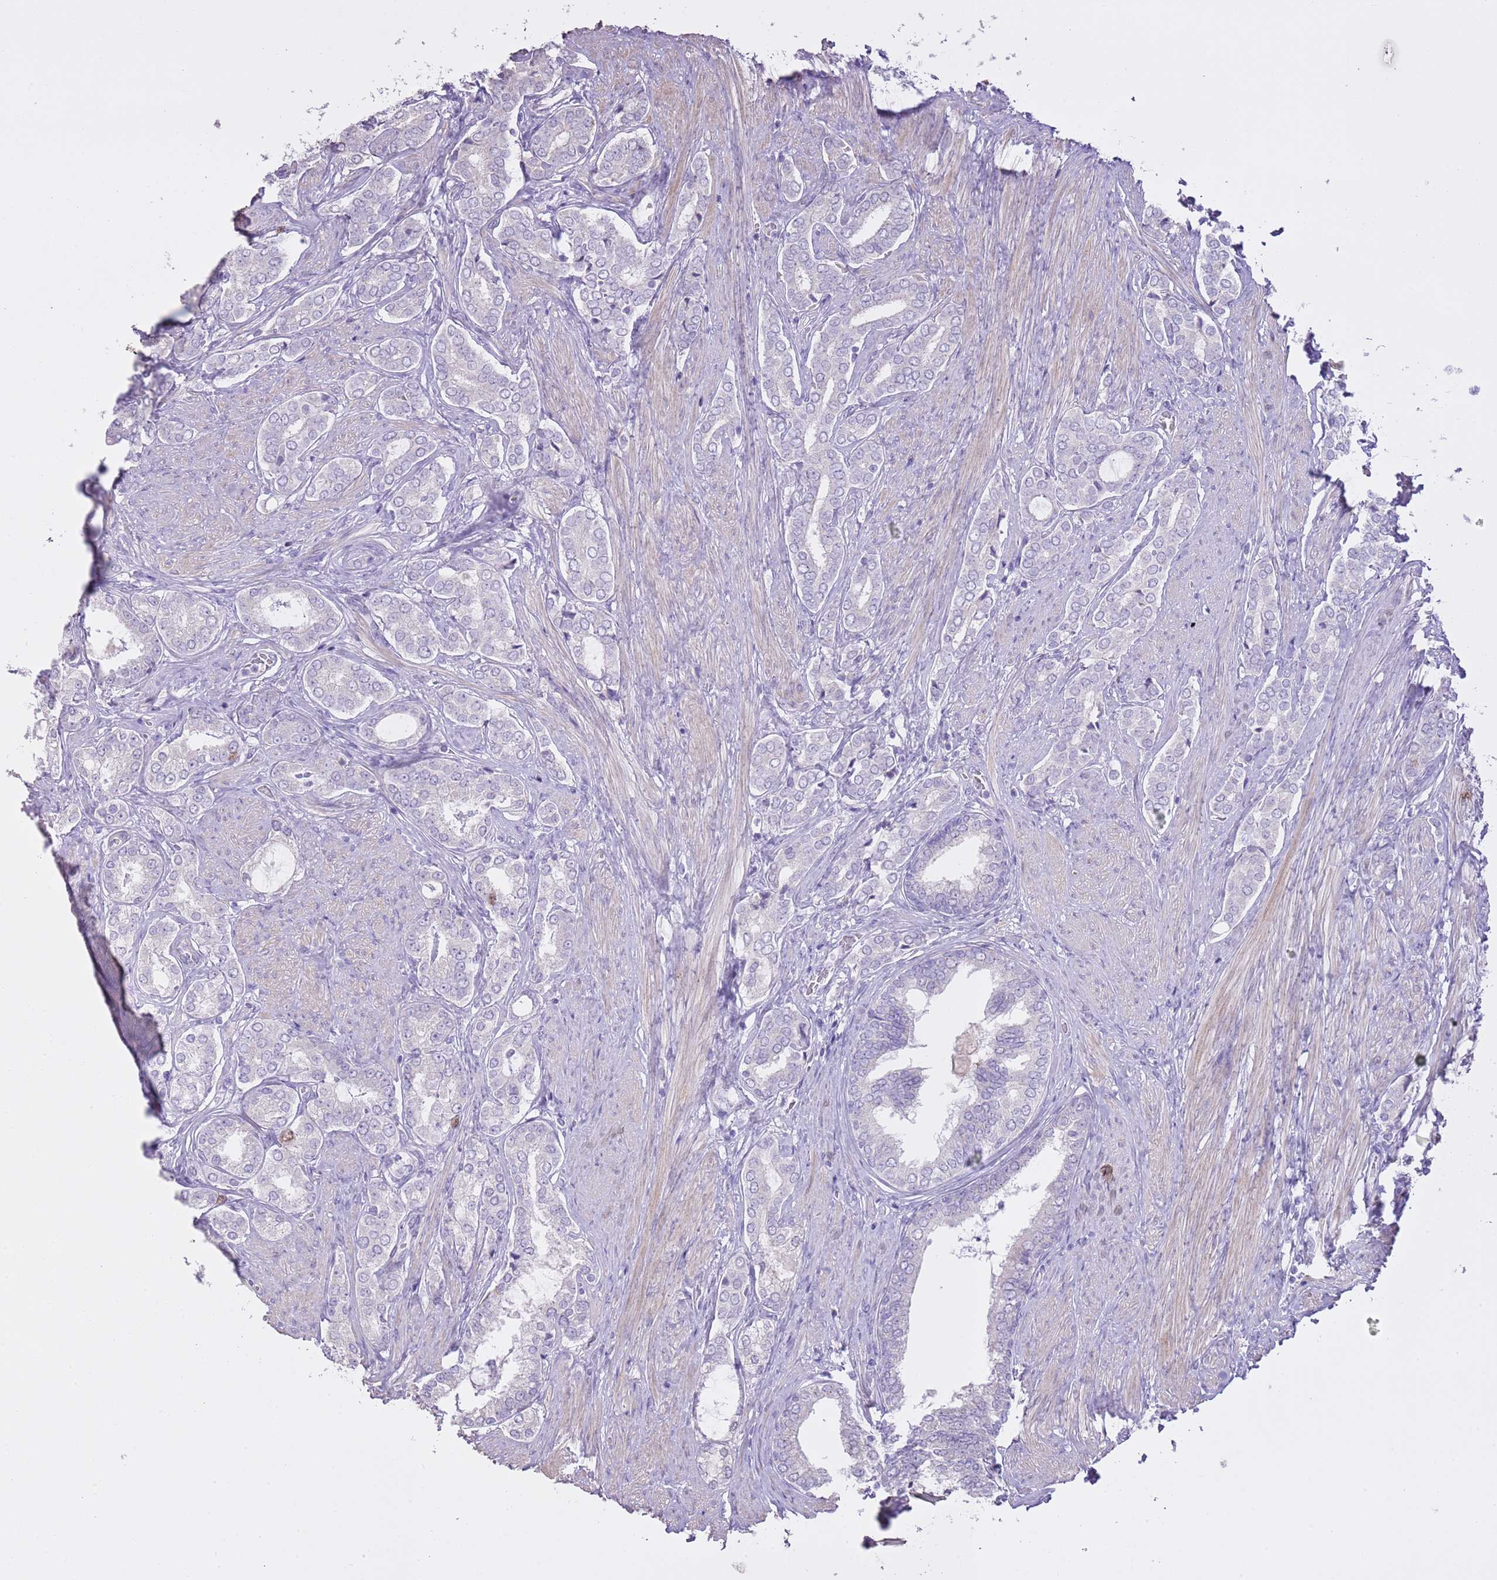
{"staining": {"intensity": "moderate", "quantity": "<25%", "location": "nuclear"}, "tissue": "prostate cancer", "cell_type": "Tumor cells", "image_type": "cancer", "snomed": [{"axis": "morphology", "description": "Adenocarcinoma, High grade"}, {"axis": "topography", "description": "Prostate"}], "caption": "IHC image of human prostate high-grade adenocarcinoma stained for a protein (brown), which reveals low levels of moderate nuclear staining in about <25% of tumor cells.", "gene": "GMNN", "patient": {"sex": "male", "age": 71}}